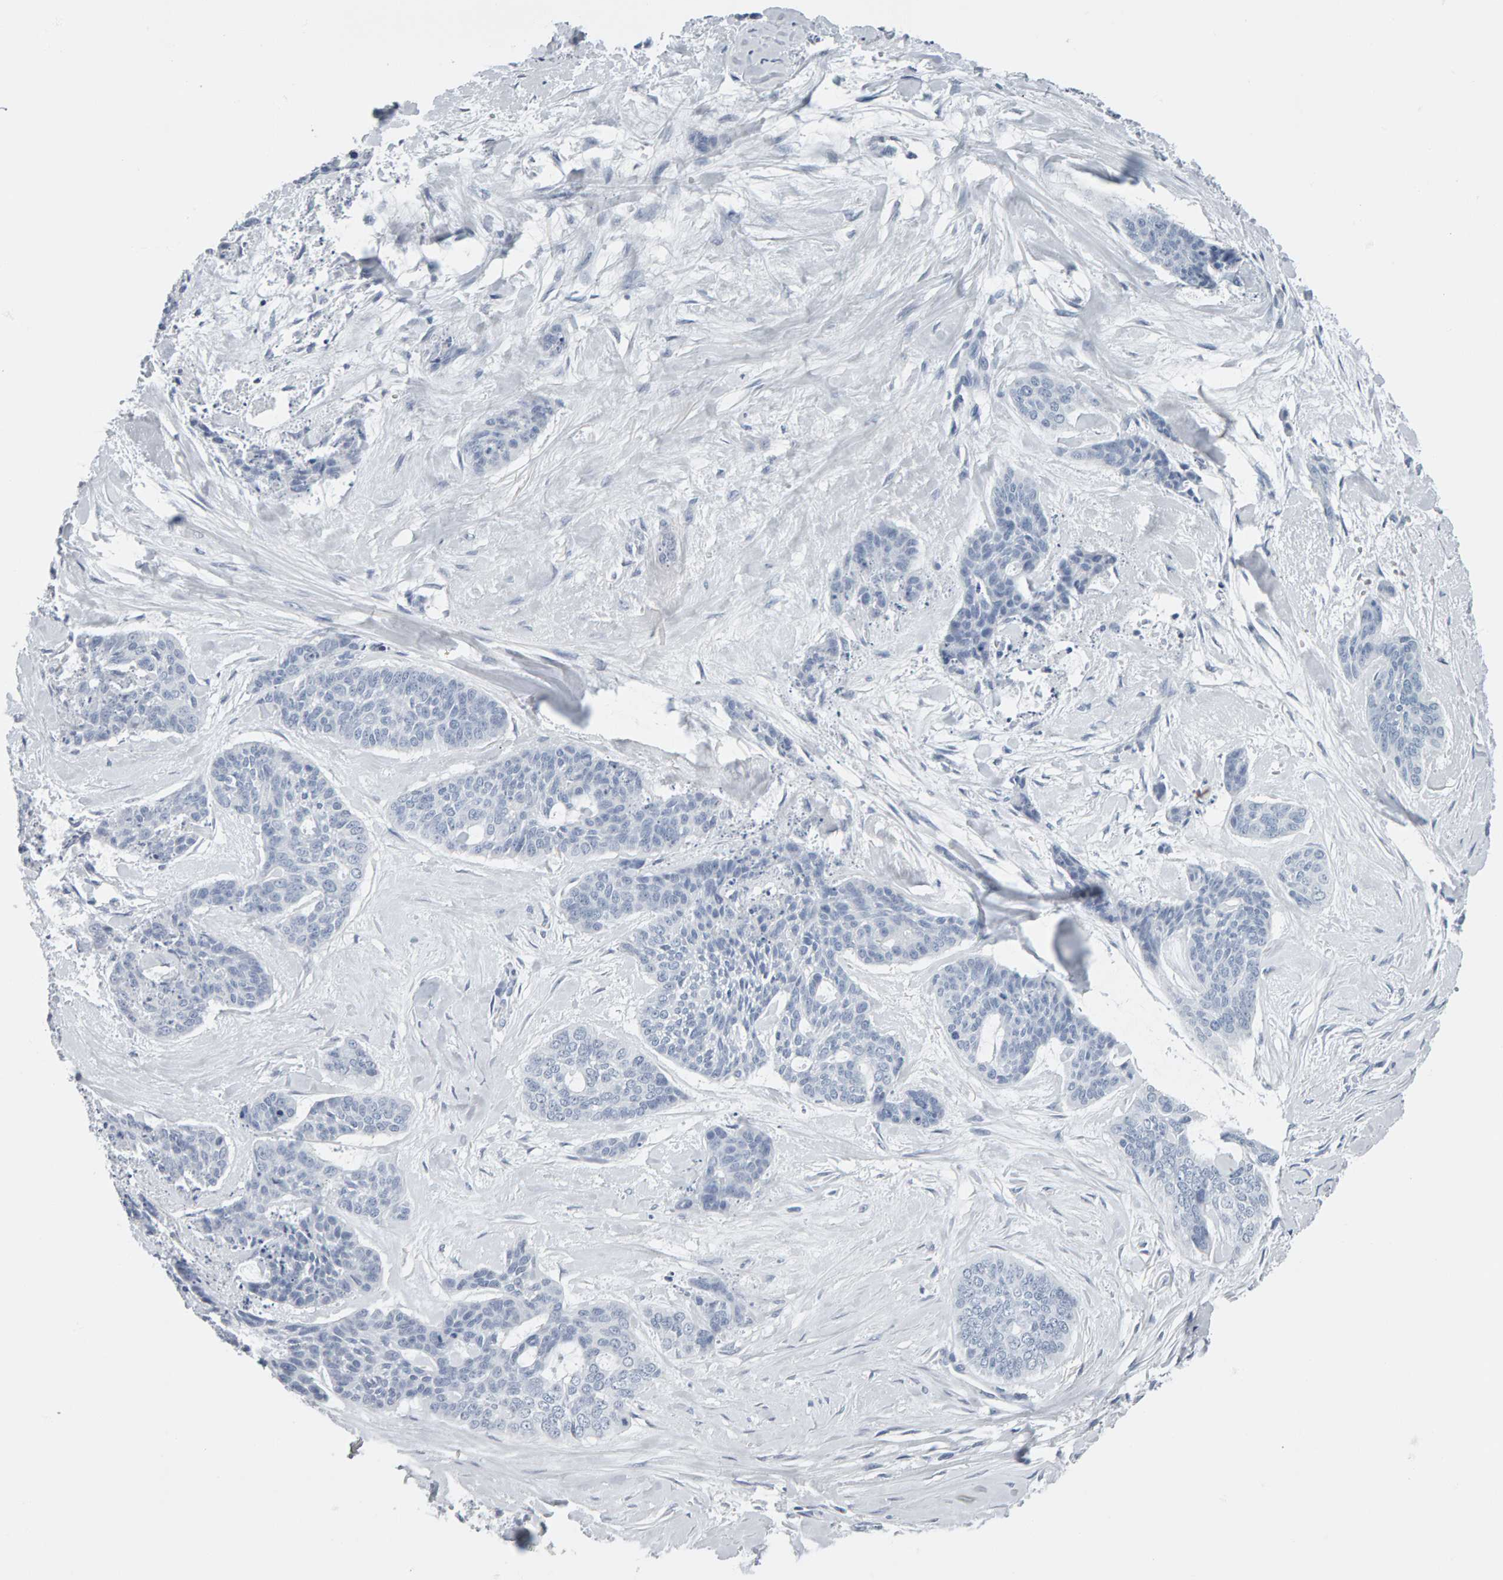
{"staining": {"intensity": "negative", "quantity": "none", "location": "none"}, "tissue": "skin cancer", "cell_type": "Tumor cells", "image_type": "cancer", "snomed": [{"axis": "morphology", "description": "Basal cell carcinoma"}, {"axis": "topography", "description": "Skin"}], "caption": "Immunohistochemical staining of human skin cancer displays no significant expression in tumor cells. (IHC, brightfield microscopy, high magnification).", "gene": "SPACA3", "patient": {"sex": "female", "age": 64}}